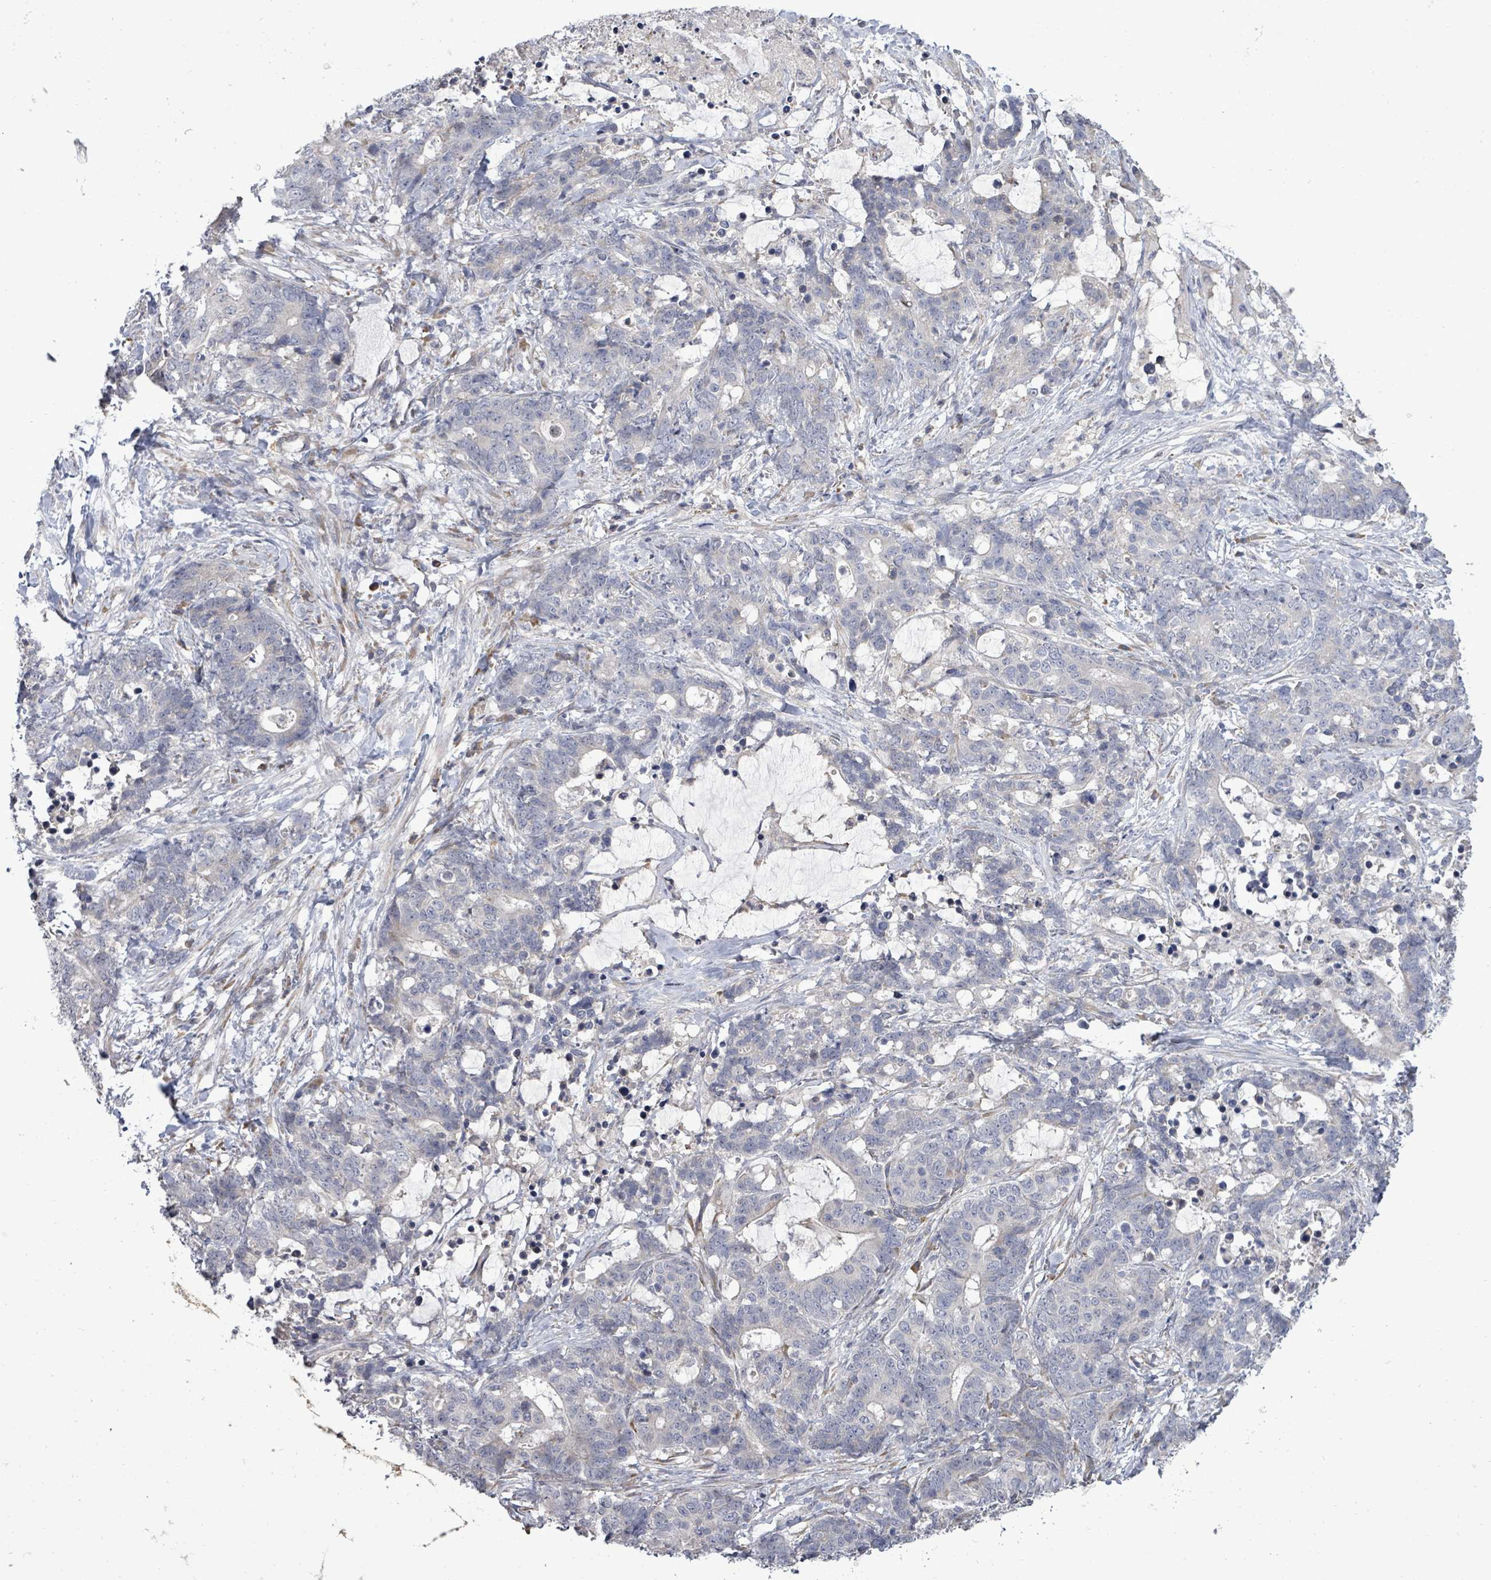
{"staining": {"intensity": "negative", "quantity": "none", "location": "none"}, "tissue": "stomach cancer", "cell_type": "Tumor cells", "image_type": "cancer", "snomed": [{"axis": "morphology", "description": "Normal tissue, NOS"}, {"axis": "morphology", "description": "Adenocarcinoma, NOS"}, {"axis": "topography", "description": "Stomach"}], "caption": "Immunohistochemistry (IHC) of human stomach cancer reveals no expression in tumor cells.", "gene": "POMGNT2", "patient": {"sex": "female", "age": 64}}